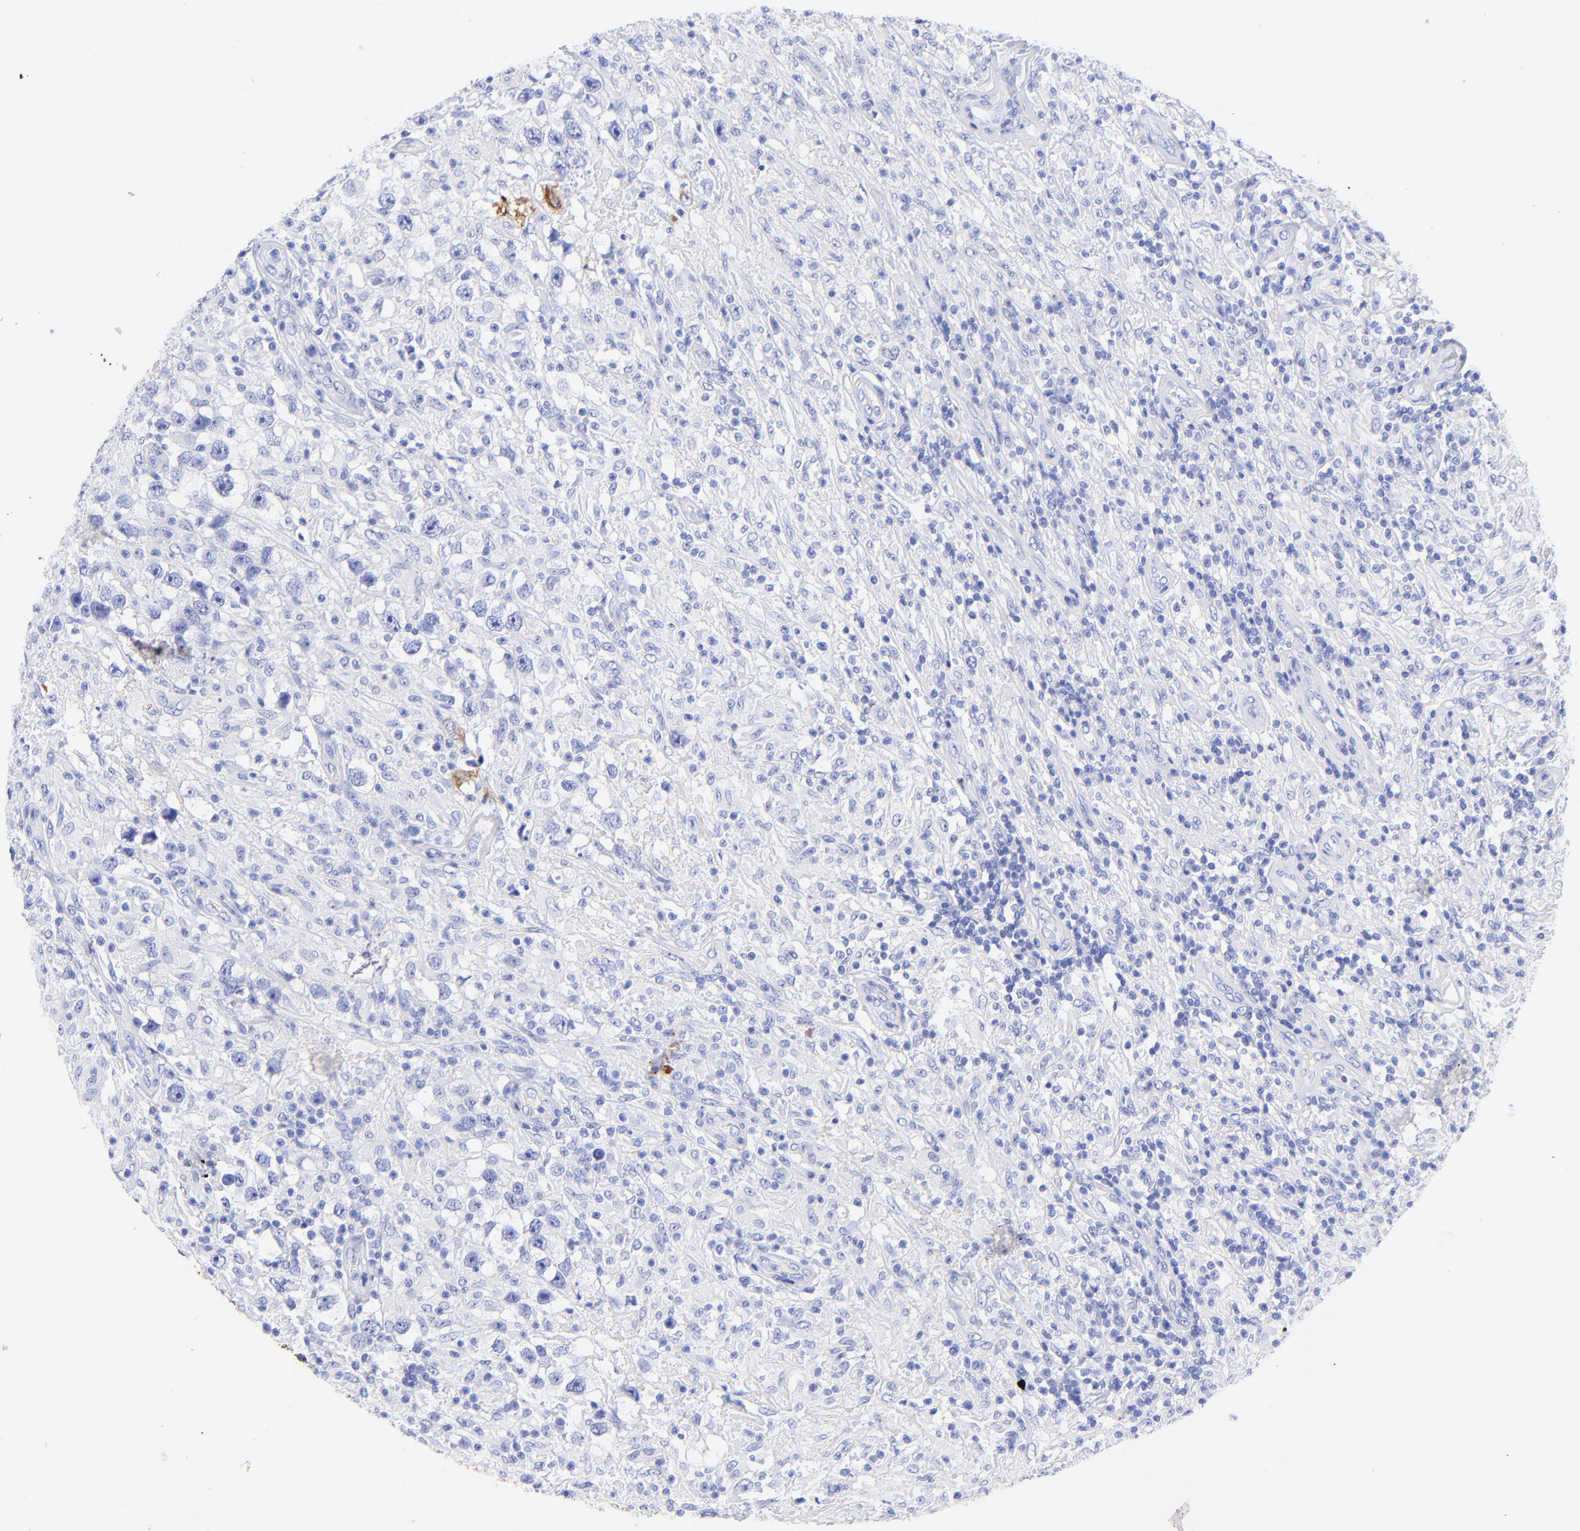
{"staining": {"intensity": "negative", "quantity": "none", "location": "none"}, "tissue": "testis cancer", "cell_type": "Tumor cells", "image_type": "cancer", "snomed": [{"axis": "morphology", "description": "Seminoma, NOS"}, {"axis": "topography", "description": "Testis"}], "caption": "A high-resolution histopathology image shows immunohistochemistry (IHC) staining of testis cancer (seminoma), which reveals no significant expression in tumor cells.", "gene": "KRT19", "patient": {"sex": "male", "age": 34}}